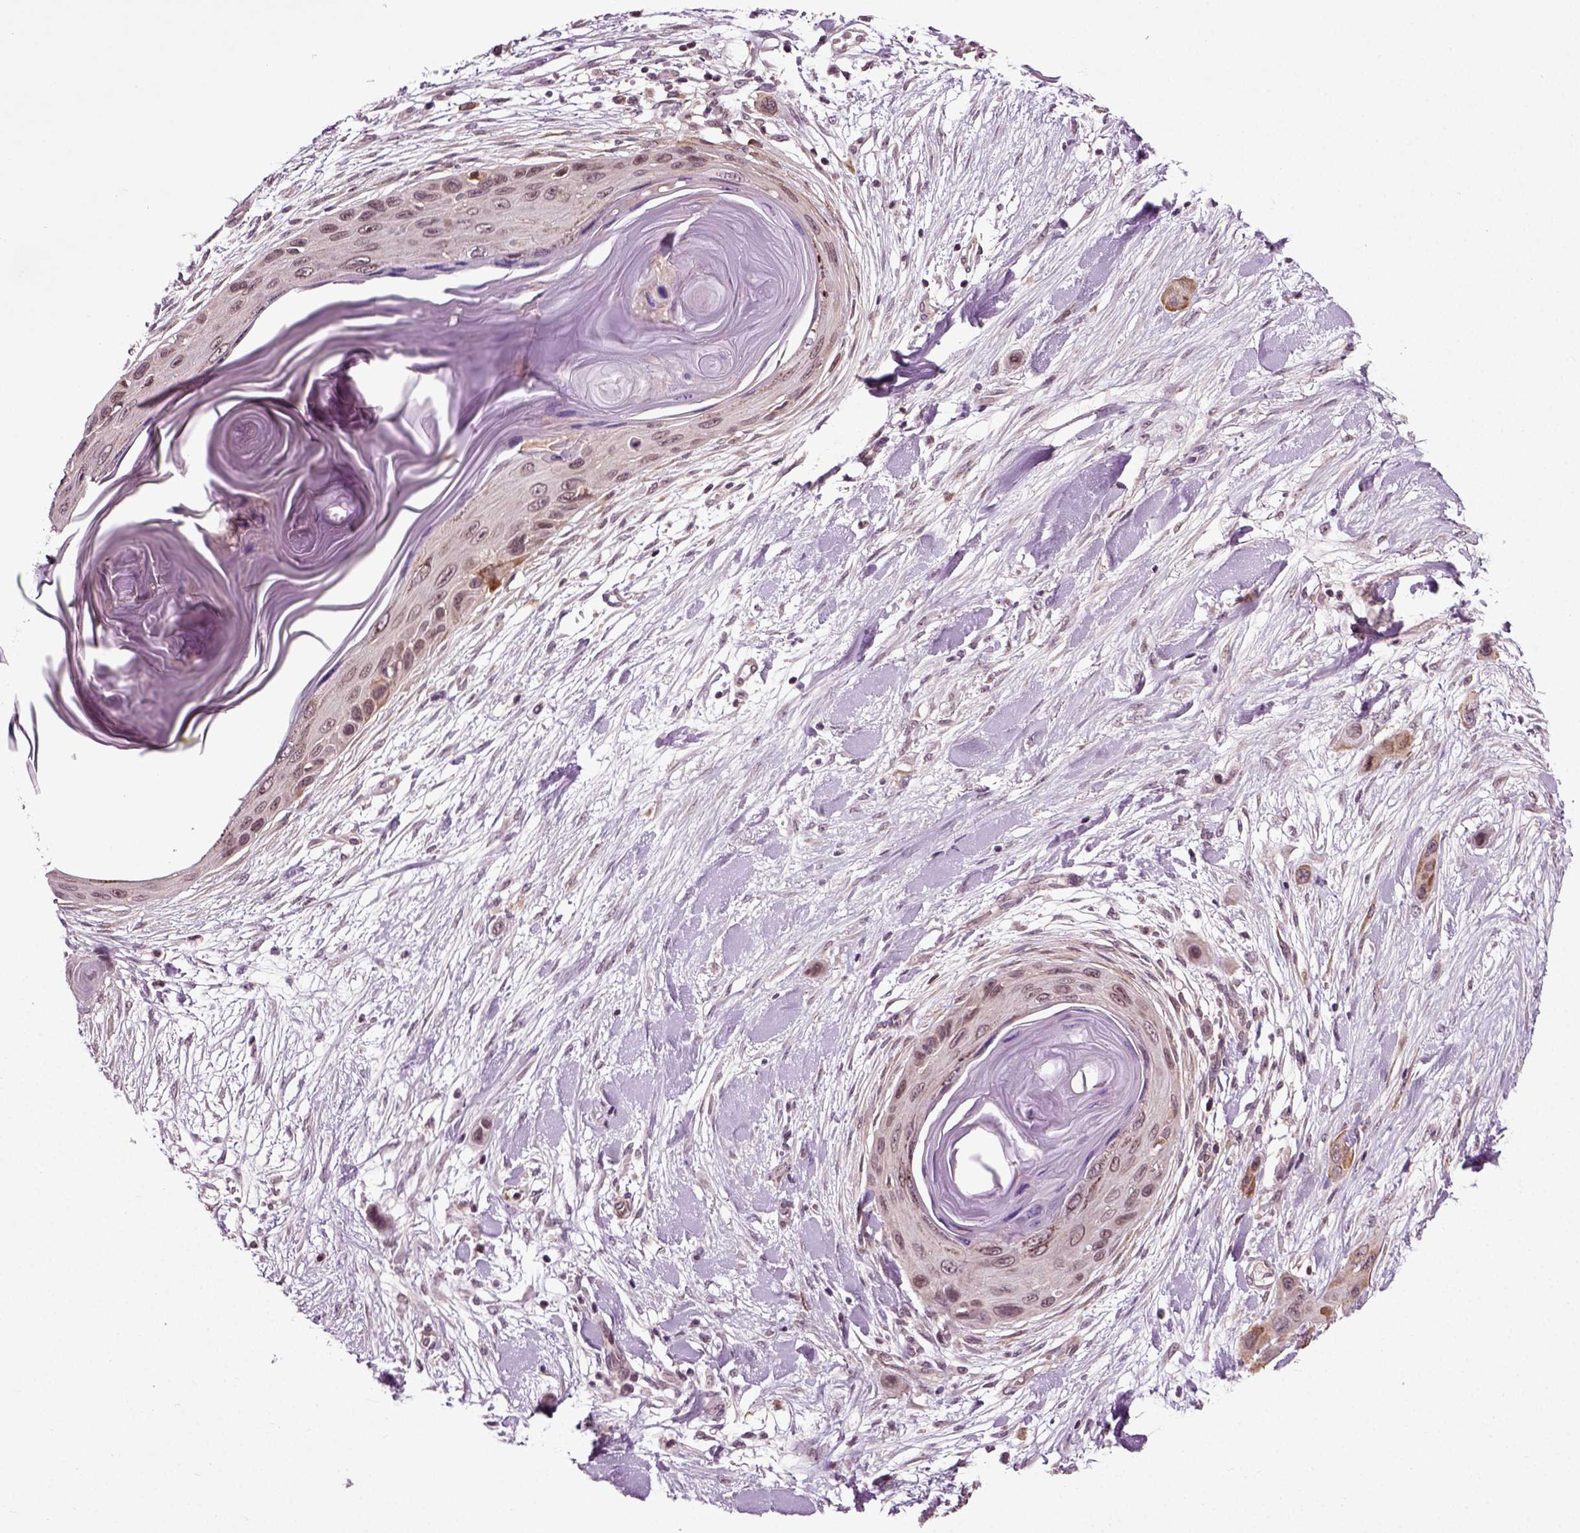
{"staining": {"intensity": "moderate", "quantity": "<25%", "location": "cytoplasmic/membranous"}, "tissue": "skin cancer", "cell_type": "Tumor cells", "image_type": "cancer", "snomed": [{"axis": "morphology", "description": "Squamous cell carcinoma, NOS"}, {"axis": "topography", "description": "Skin"}], "caption": "A photomicrograph of squamous cell carcinoma (skin) stained for a protein shows moderate cytoplasmic/membranous brown staining in tumor cells. (Brightfield microscopy of DAB IHC at high magnification).", "gene": "KNSTRN", "patient": {"sex": "male", "age": 79}}